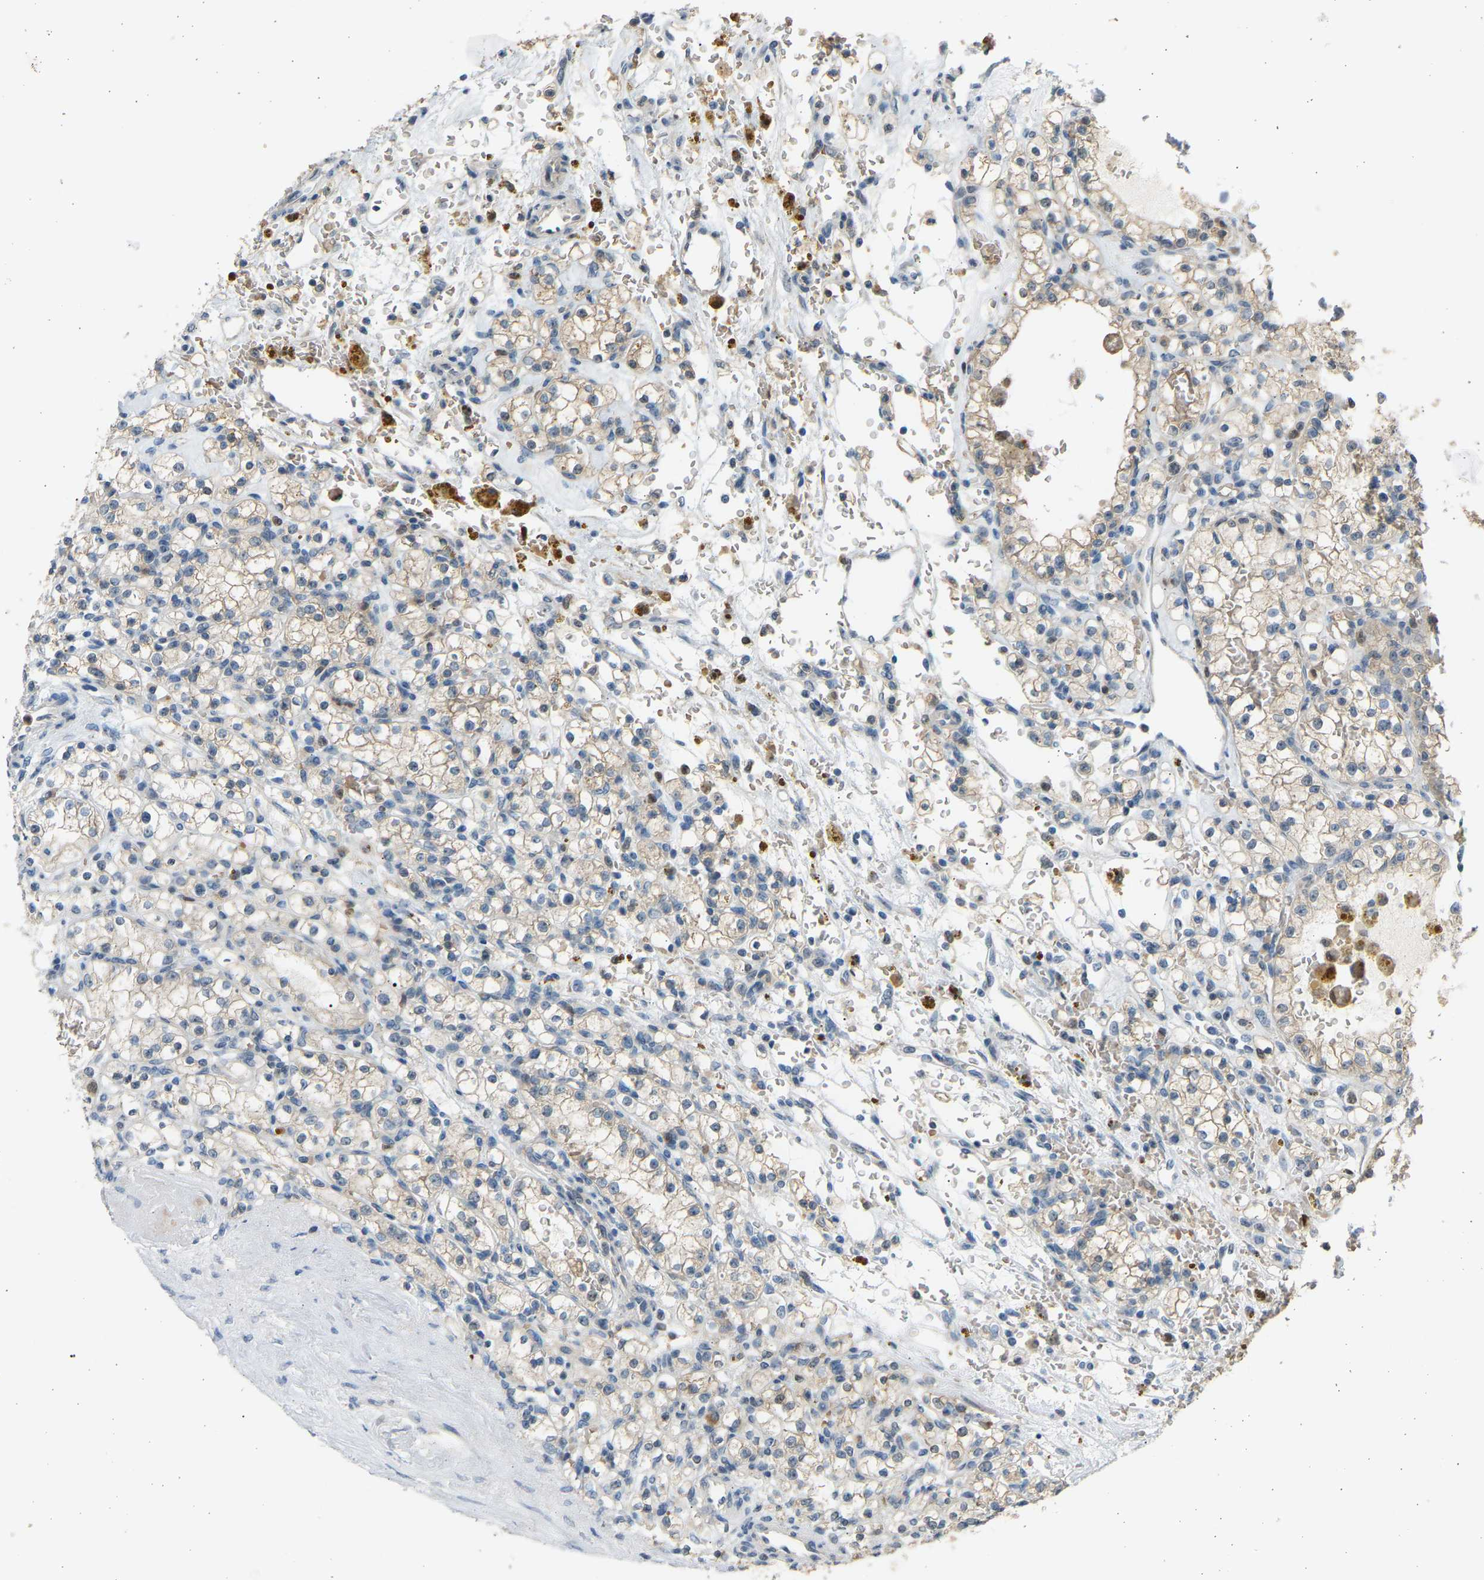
{"staining": {"intensity": "weak", "quantity": "<25%", "location": "cytoplasmic/membranous"}, "tissue": "renal cancer", "cell_type": "Tumor cells", "image_type": "cancer", "snomed": [{"axis": "morphology", "description": "Normal tissue, NOS"}, {"axis": "morphology", "description": "Adenocarcinoma, NOS"}, {"axis": "topography", "description": "Kidney"}], "caption": "Immunohistochemistry (IHC) of human renal cancer (adenocarcinoma) shows no staining in tumor cells.", "gene": "BIRC2", "patient": {"sex": "female", "age": 55}}